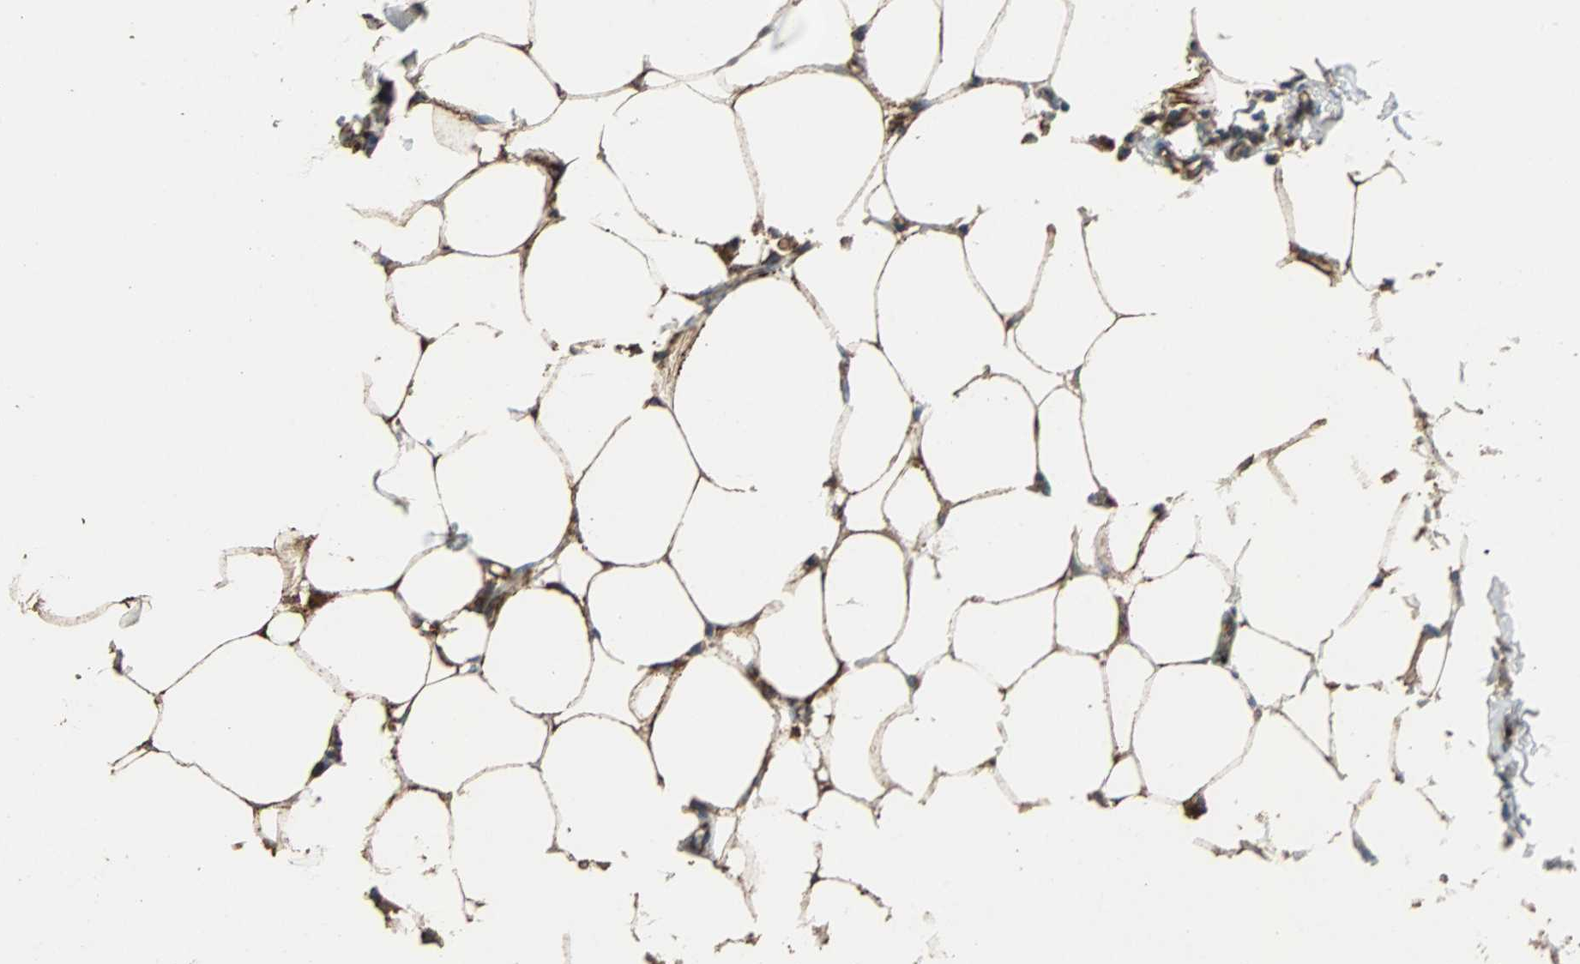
{"staining": {"intensity": "strong", "quantity": ">75%", "location": "cytoplasmic/membranous"}, "tissue": "breast cancer", "cell_type": "Tumor cells", "image_type": "cancer", "snomed": [{"axis": "morphology", "description": "Duct carcinoma"}, {"axis": "topography", "description": "Breast"}], "caption": "Protein expression analysis of human breast intraductal carcinoma reveals strong cytoplasmic/membranous staining in about >75% of tumor cells.", "gene": "F11R", "patient": {"sex": "female", "age": 84}}